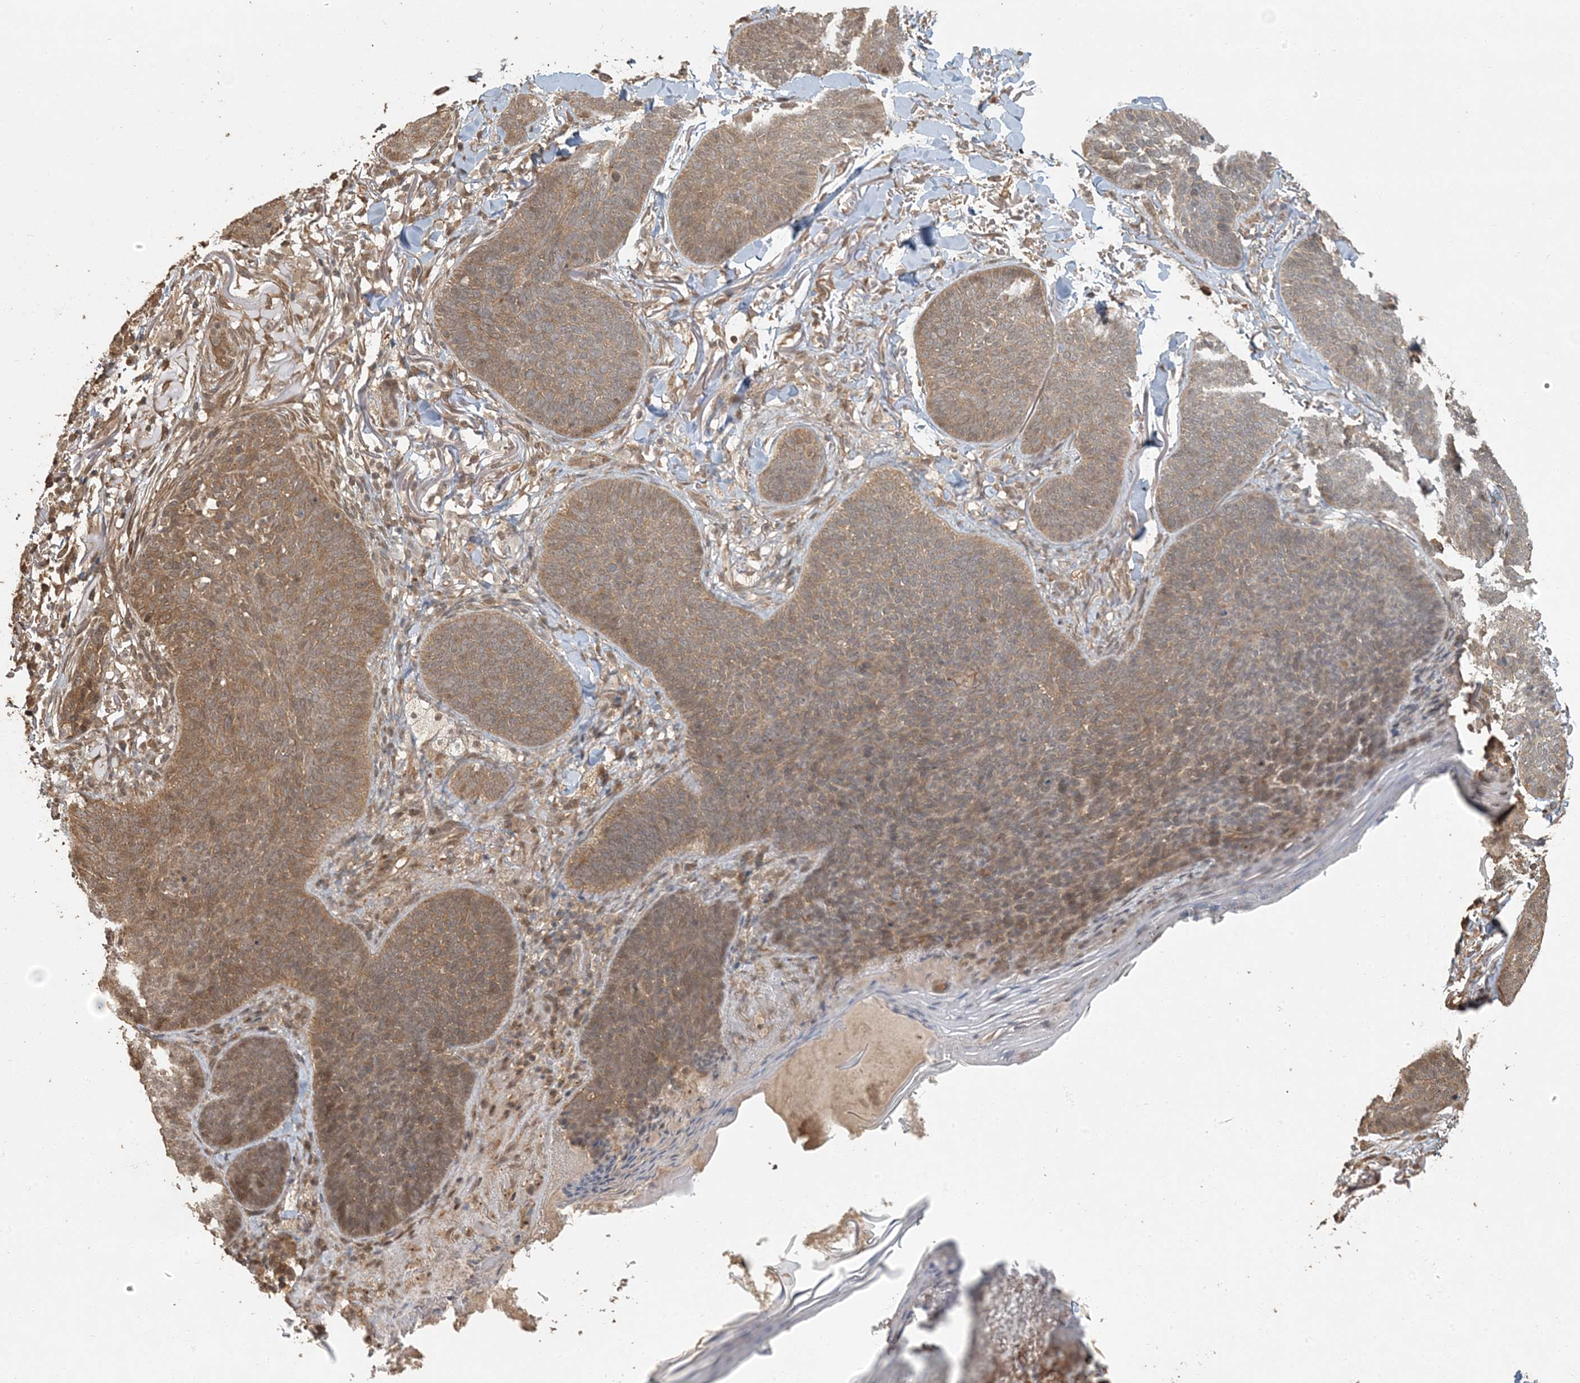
{"staining": {"intensity": "moderate", "quantity": ">75%", "location": "cytoplasmic/membranous"}, "tissue": "skin cancer", "cell_type": "Tumor cells", "image_type": "cancer", "snomed": [{"axis": "morphology", "description": "Basal cell carcinoma"}, {"axis": "topography", "description": "Skin"}], "caption": "An image showing moderate cytoplasmic/membranous expression in approximately >75% of tumor cells in skin basal cell carcinoma, as visualized by brown immunohistochemical staining.", "gene": "AK9", "patient": {"sex": "male", "age": 85}}